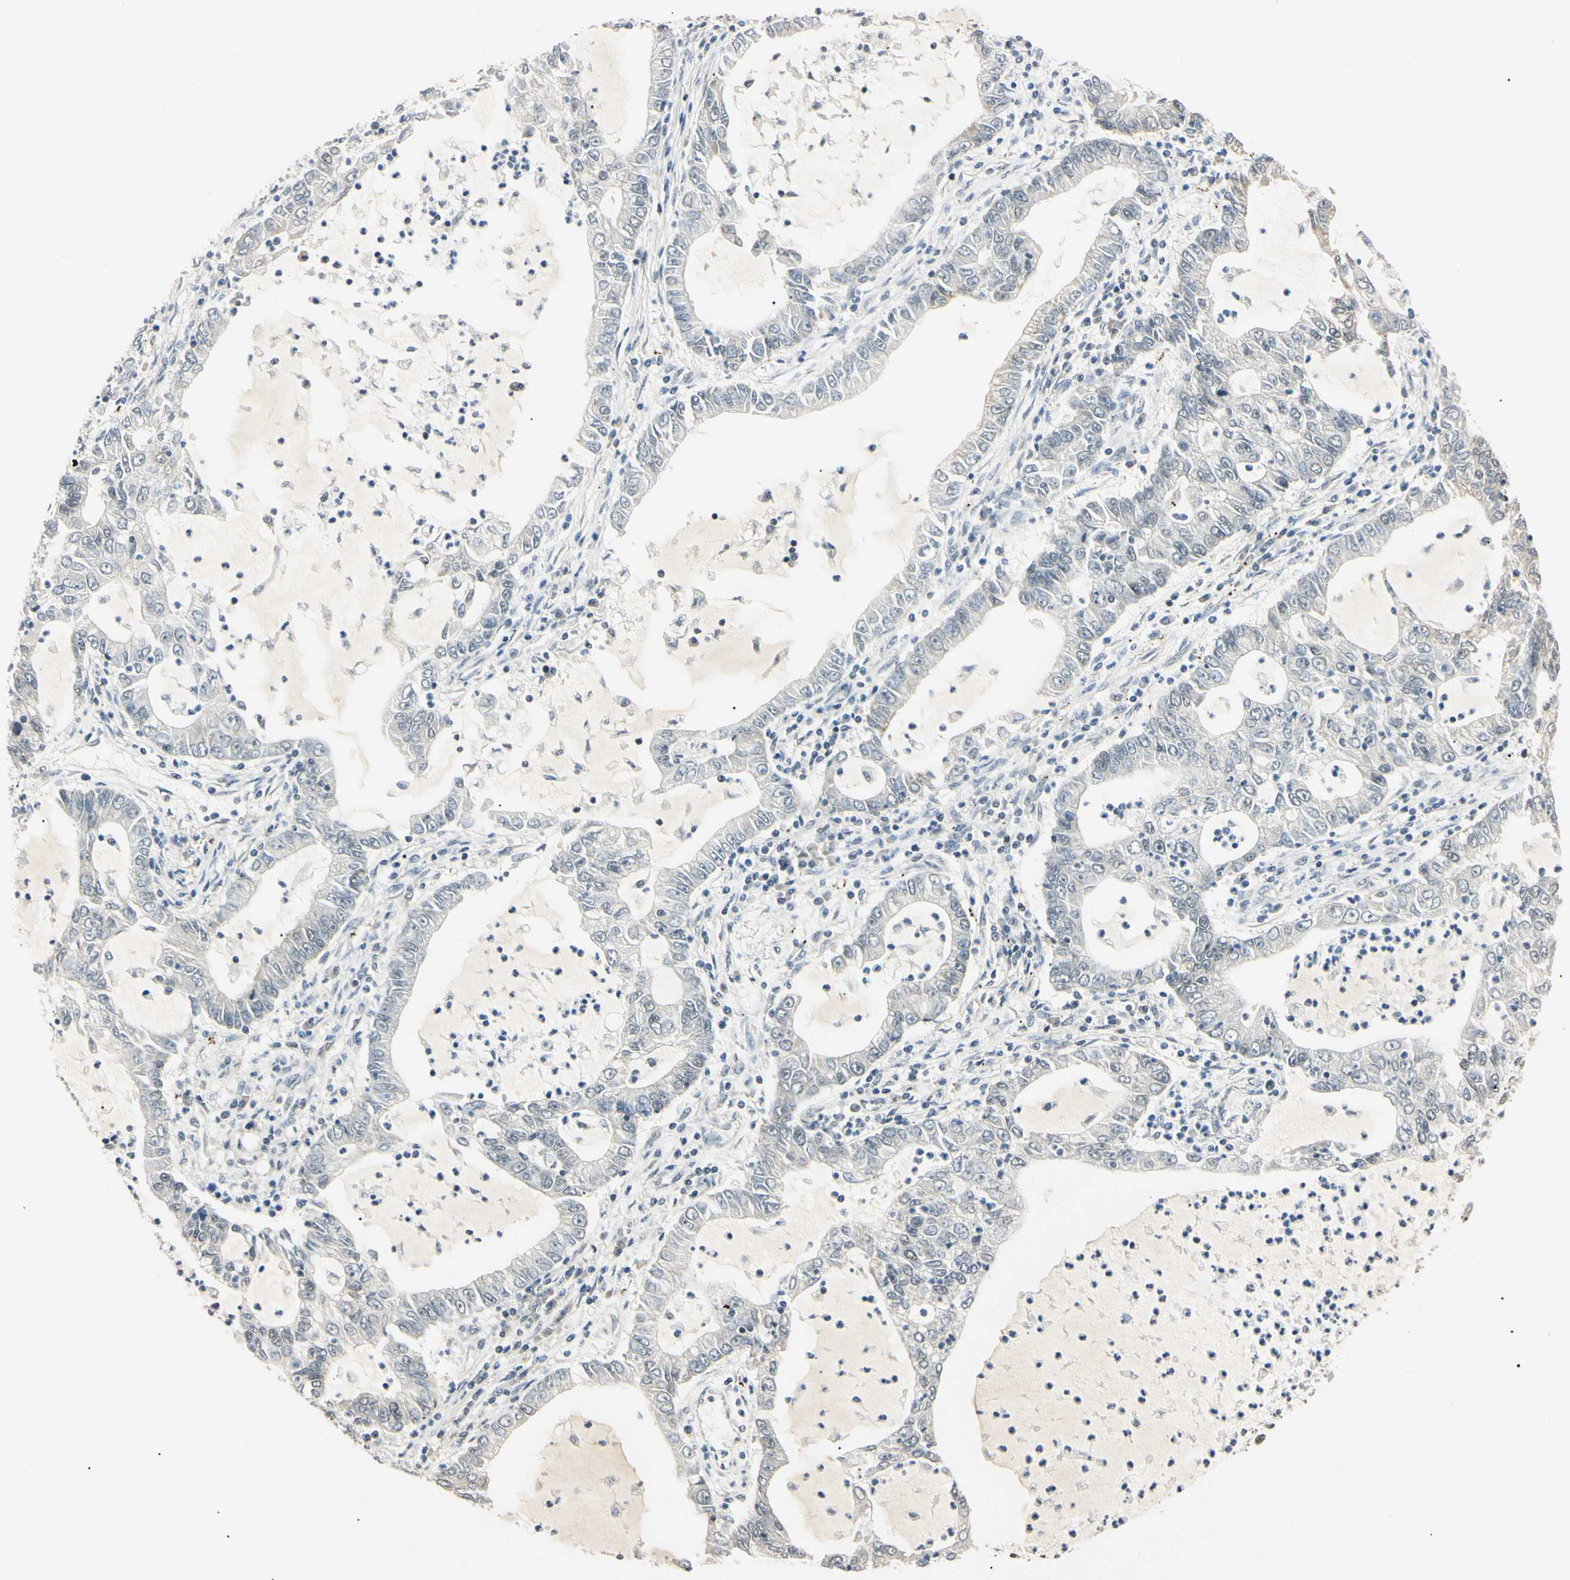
{"staining": {"intensity": "moderate", "quantity": "<25%", "location": "nuclear"}, "tissue": "lung cancer", "cell_type": "Tumor cells", "image_type": "cancer", "snomed": [{"axis": "morphology", "description": "Adenocarcinoma, NOS"}, {"axis": "topography", "description": "Lung"}], "caption": "This photomicrograph displays lung cancer (adenocarcinoma) stained with immunohistochemistry (IHC) to label a protein in brown. The nuclear of tumor cells show moderate positivity for the protein. Nuclei are counter-stained blue.", "gene": "SMARCA5", "patient": {"sex": "female", "age": 51}}